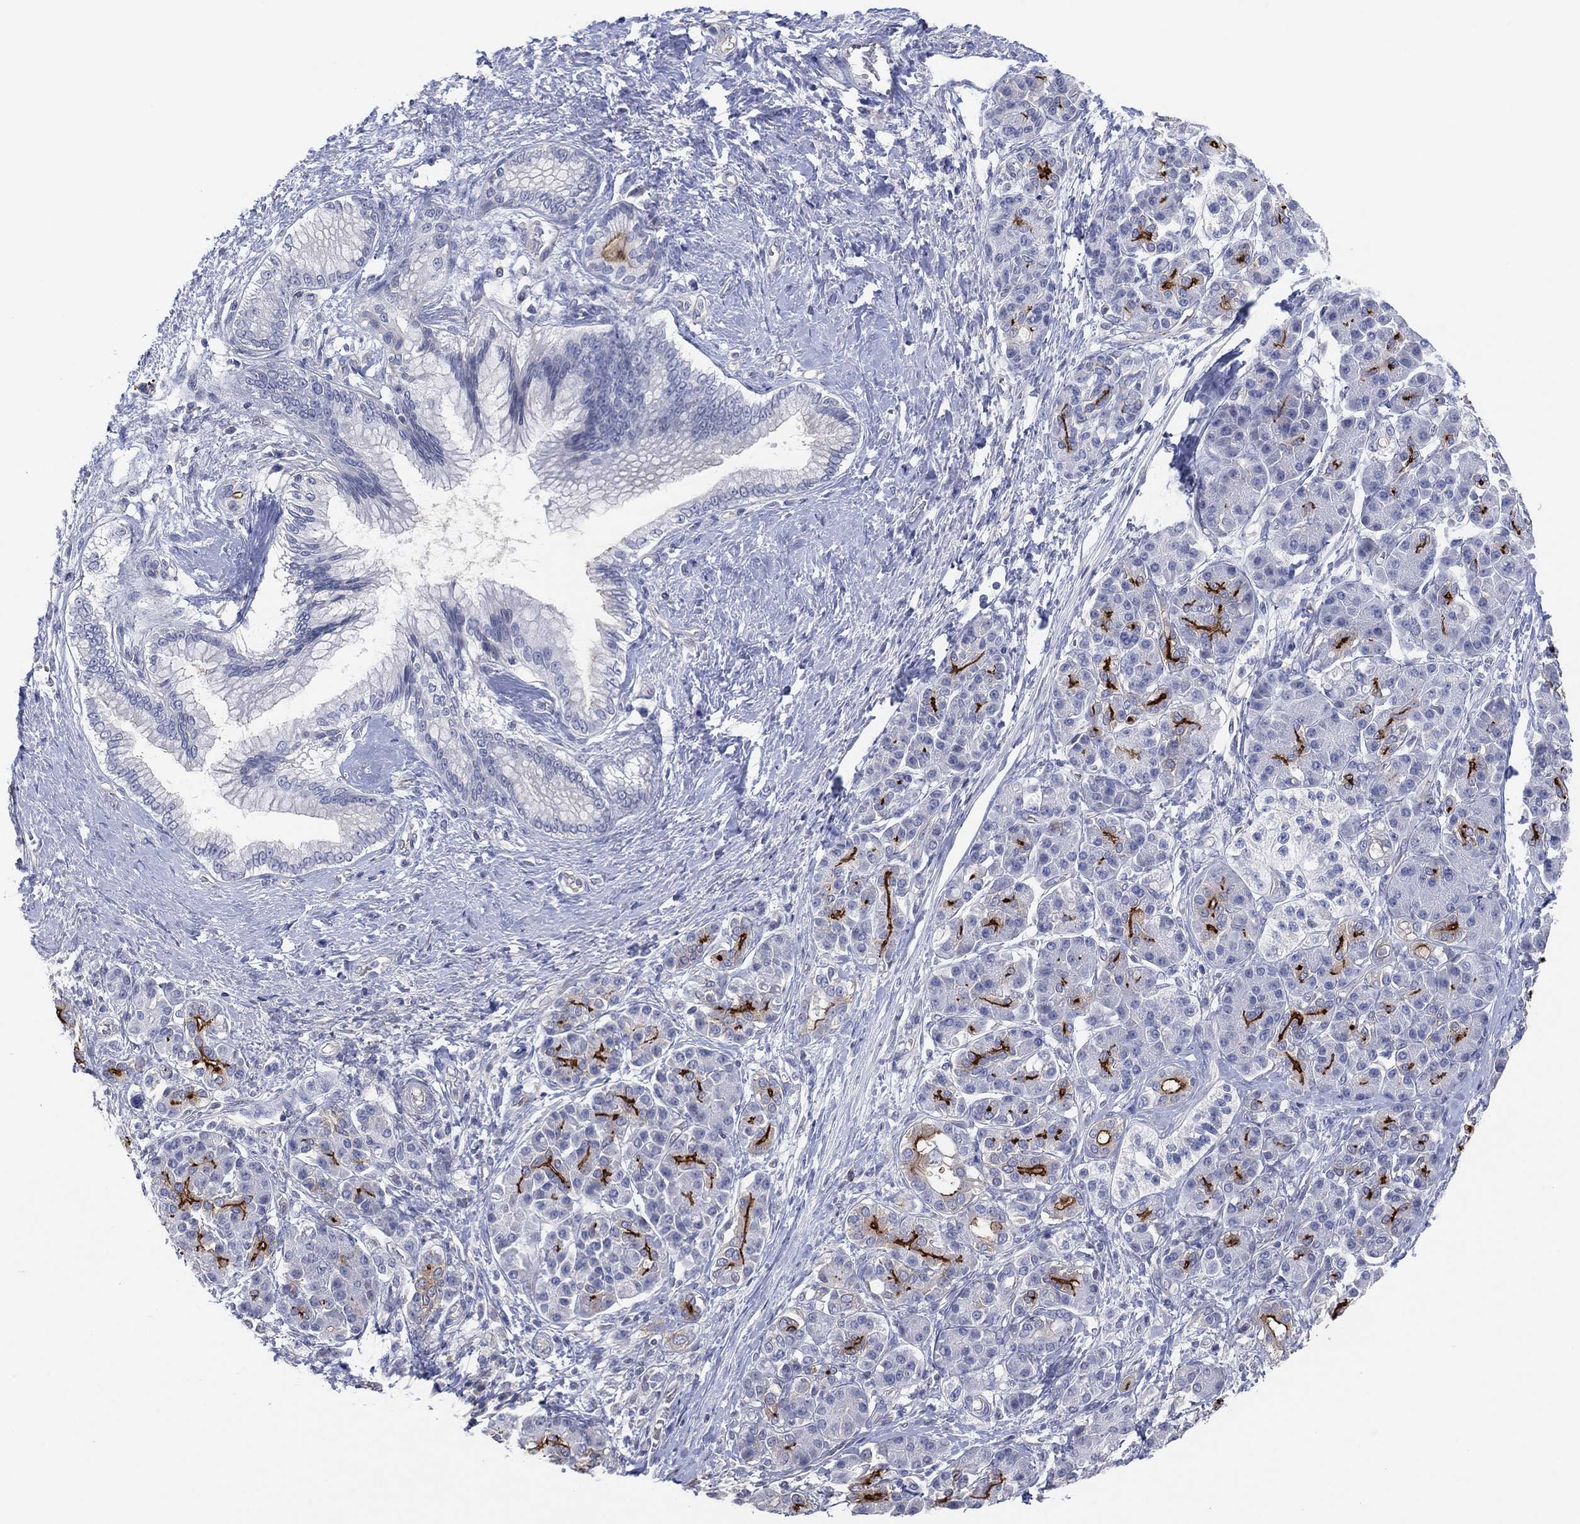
{"staining": {"intensity": "negative", "quantity": "none", "location": "none"}, "tissue": "pancreatic cancer", "cell_type": "Tumor cells", "image_type": "cancer", "snomed": [{"axis": "morphology", "description": "Adenocarcinoma, NOS"}, {"axis": "topography", "description": "Pancreas"}], "caption": "A photomicrograph of pancreatic cancer stained for a protein displays no brown staining in tumor cells.", "gene": "CFTR", "patient": {"sex": "female", "age": 73}}